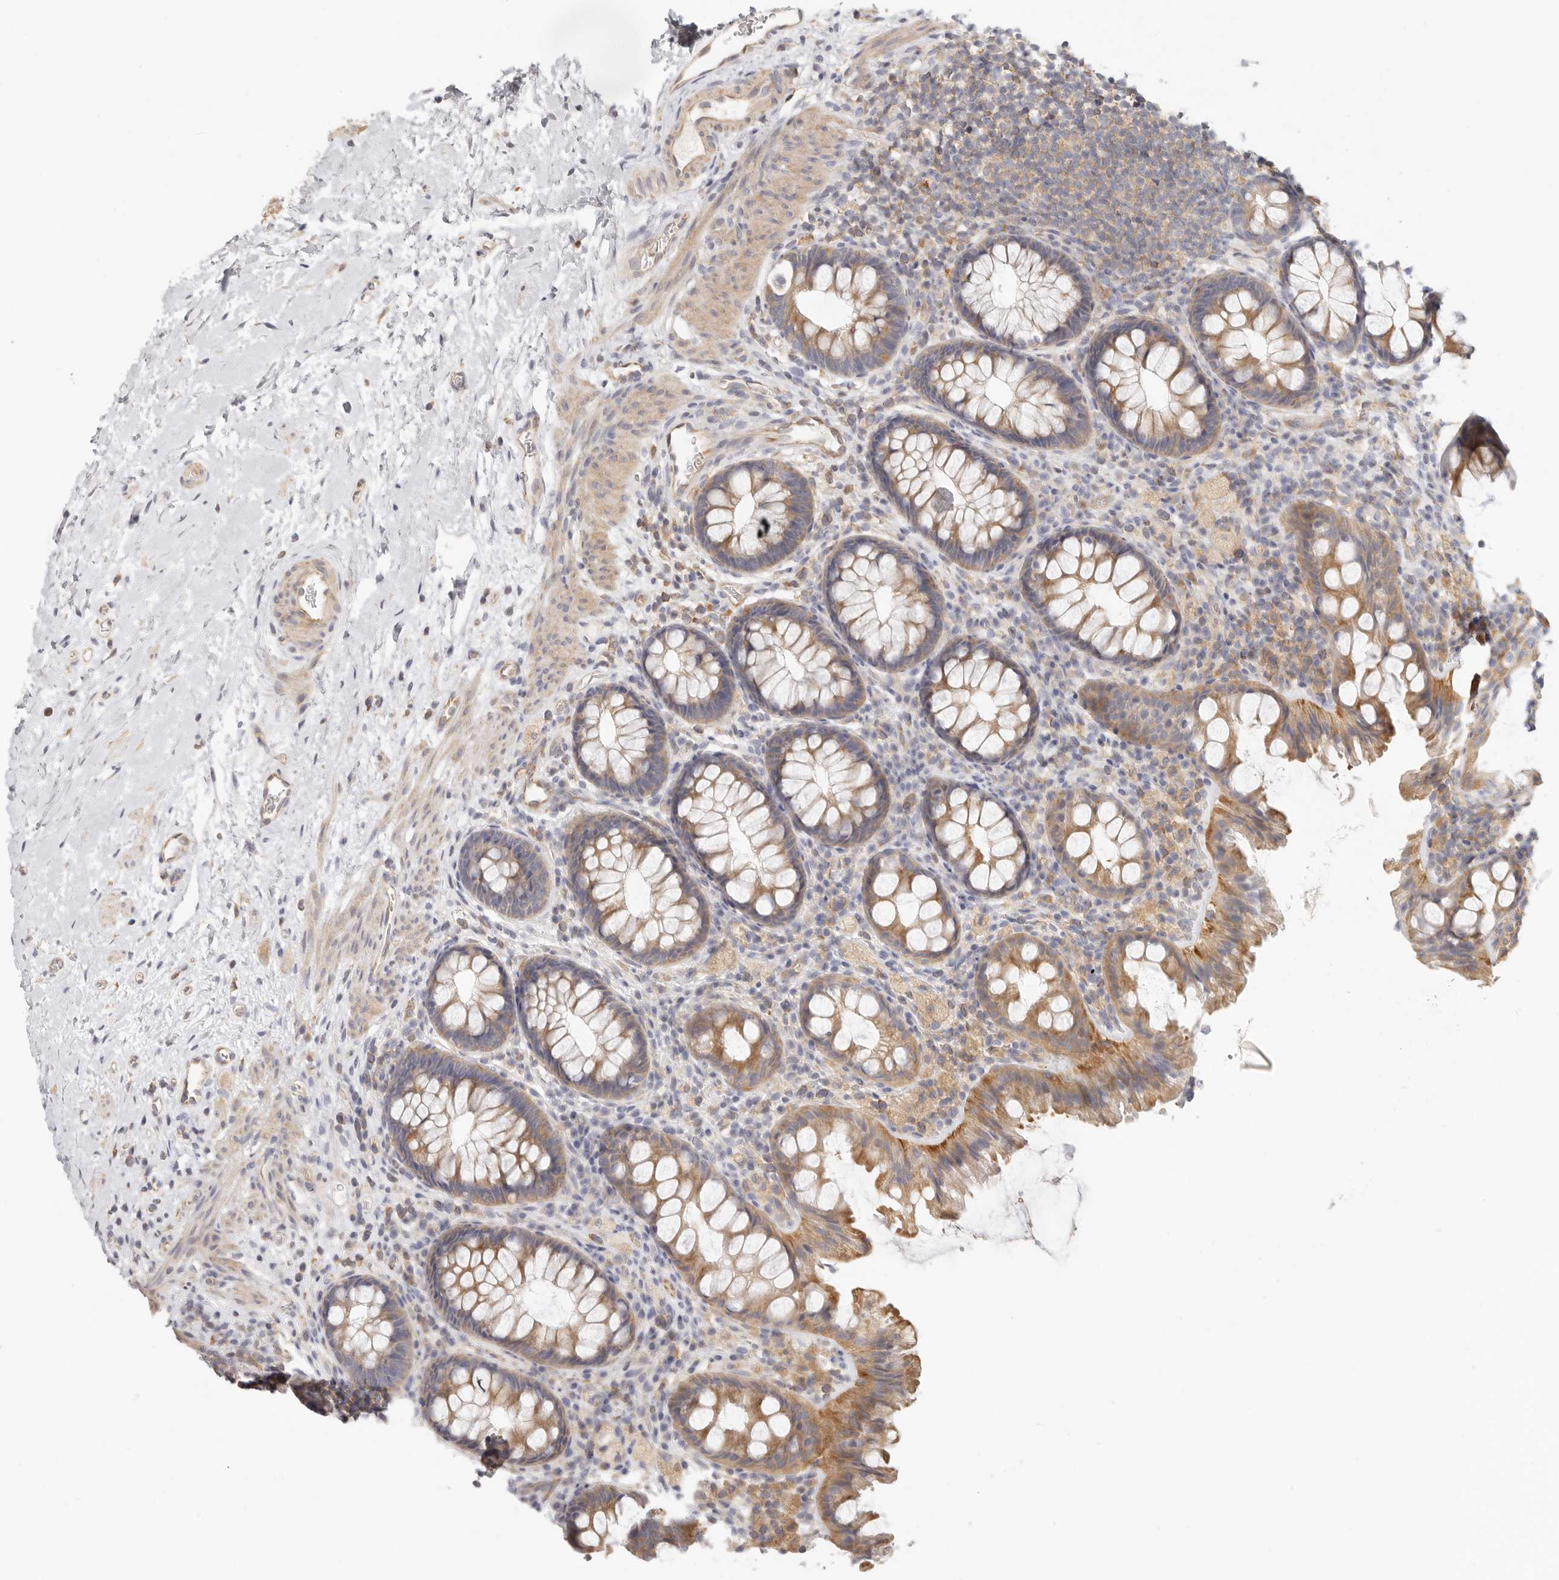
{"staining": {"intensity": "weak", "quantity": ">75%", "location": "cytoplasmic/membranous"}, "tissue": "colon", "cell_type": "Endothelial cells", "image_type": "normal", "snomed": [{"axis": "morphology", "description": "Normal tissue, NOS"}, {"axis": "topography", "description": "Colon"}], "caption": "Immunohistochemical staining of unremarkable human colon demonstrates low levels of weak cytoplasmic/membranous expression in approximately >75% of endothelial cells.", "gene": "ANXA9", "patient": {"sex": "female", "age": 62}}